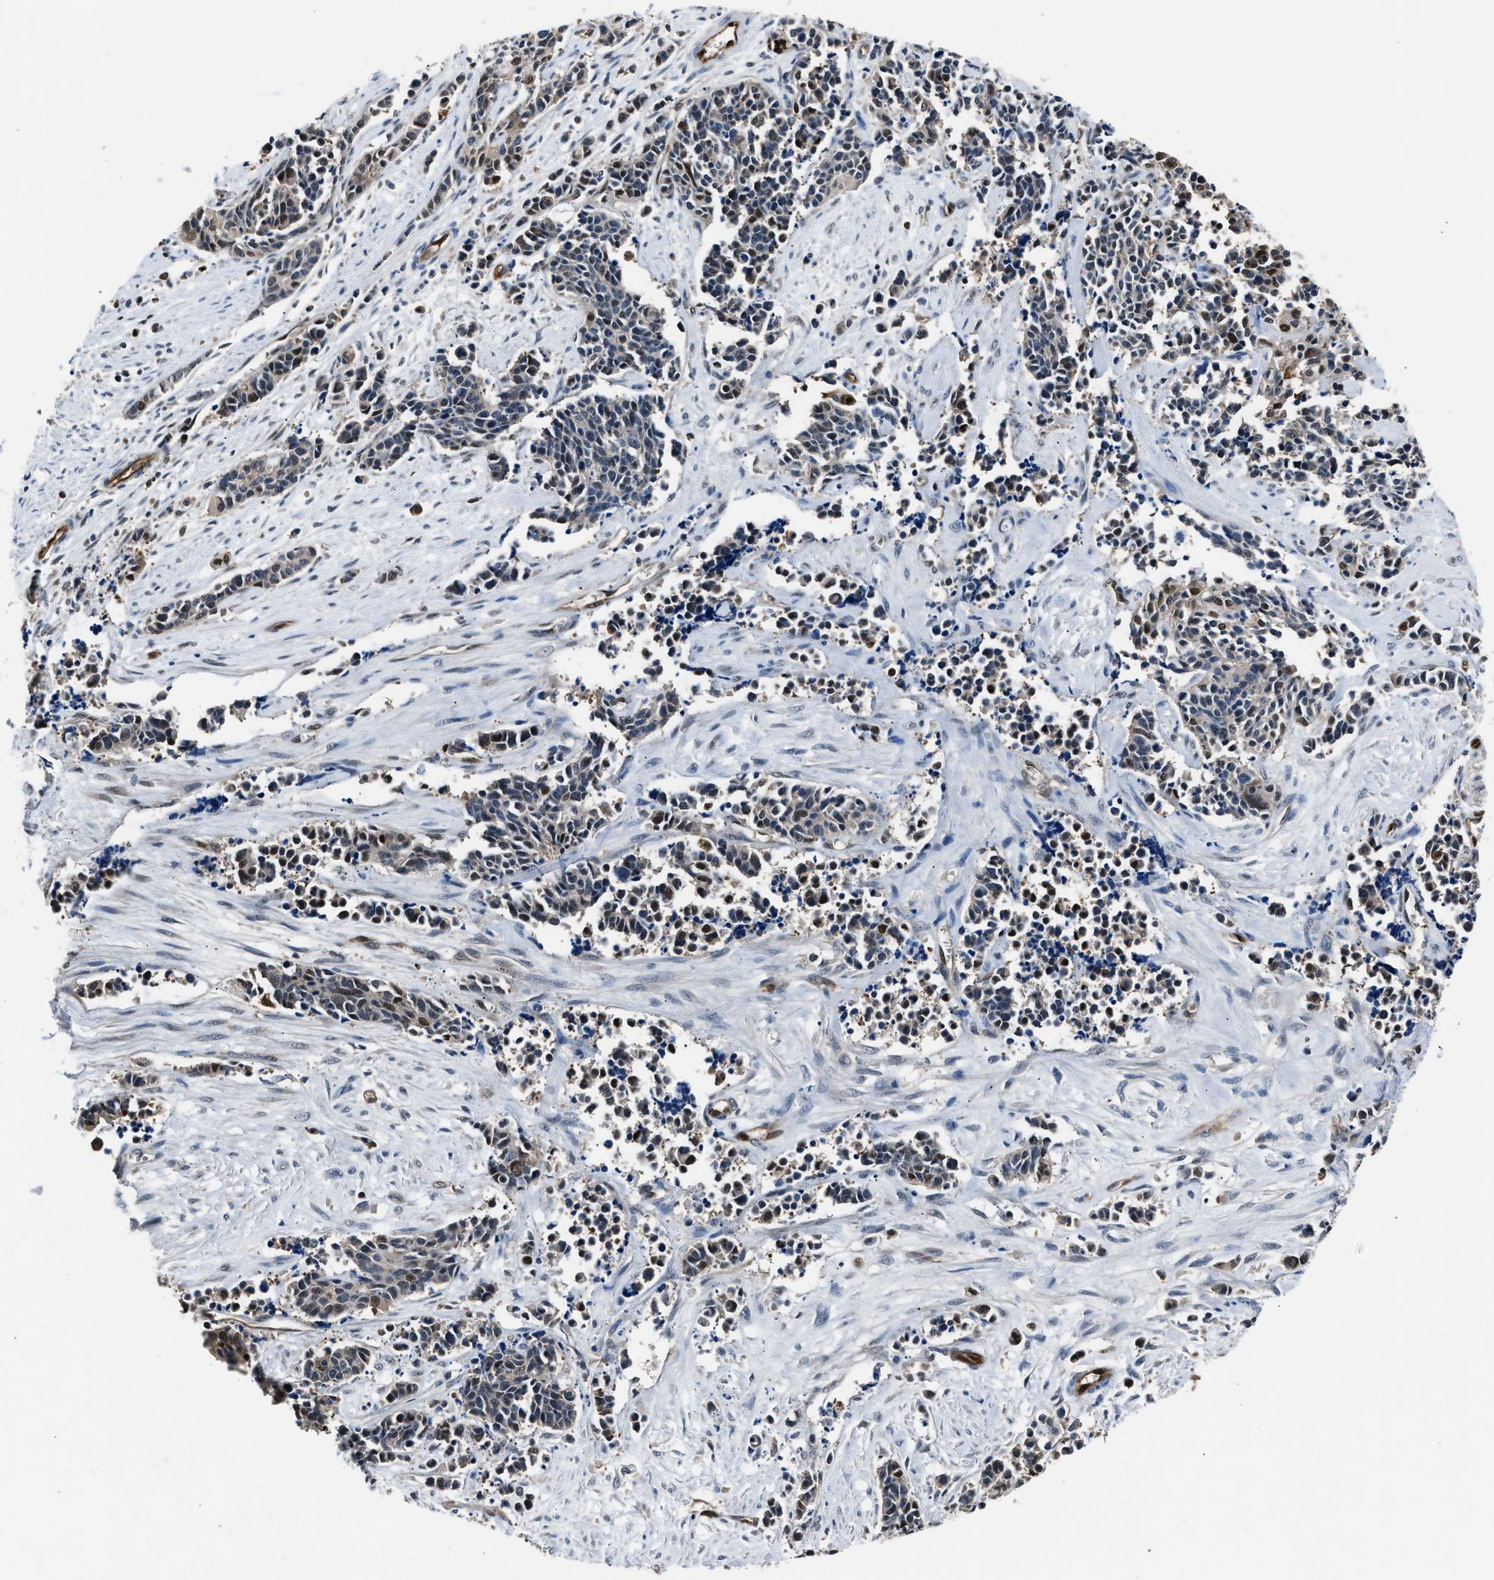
{"staining": {"intensity": "strong", "quantity": "<25%", "location": "nuclear"}, "tissue": "cervical cancer", "cell_type": "Tumor cells", "image_type": "cancer", "snomed": [{"axis": "morphology", "description": "Squamous cell carcinoma, NOS"}, {"axis": "topography", "description": "Cervix"}], "caption": "Immunohistochemistry staining of squamous cell carcinoma (cervical), which shows medium levels of strong nuclear positivity in approximately <25% of tumor cells indicating strong nuclear protein staining. The staining was performed using DAB (3,3'-diaminobenzidine) (brown) for protein detection and nuclei were counterstained in hematoxylin (blue).", "gene": "PPA1", "patient": {"sex": "female", "age": 35}}